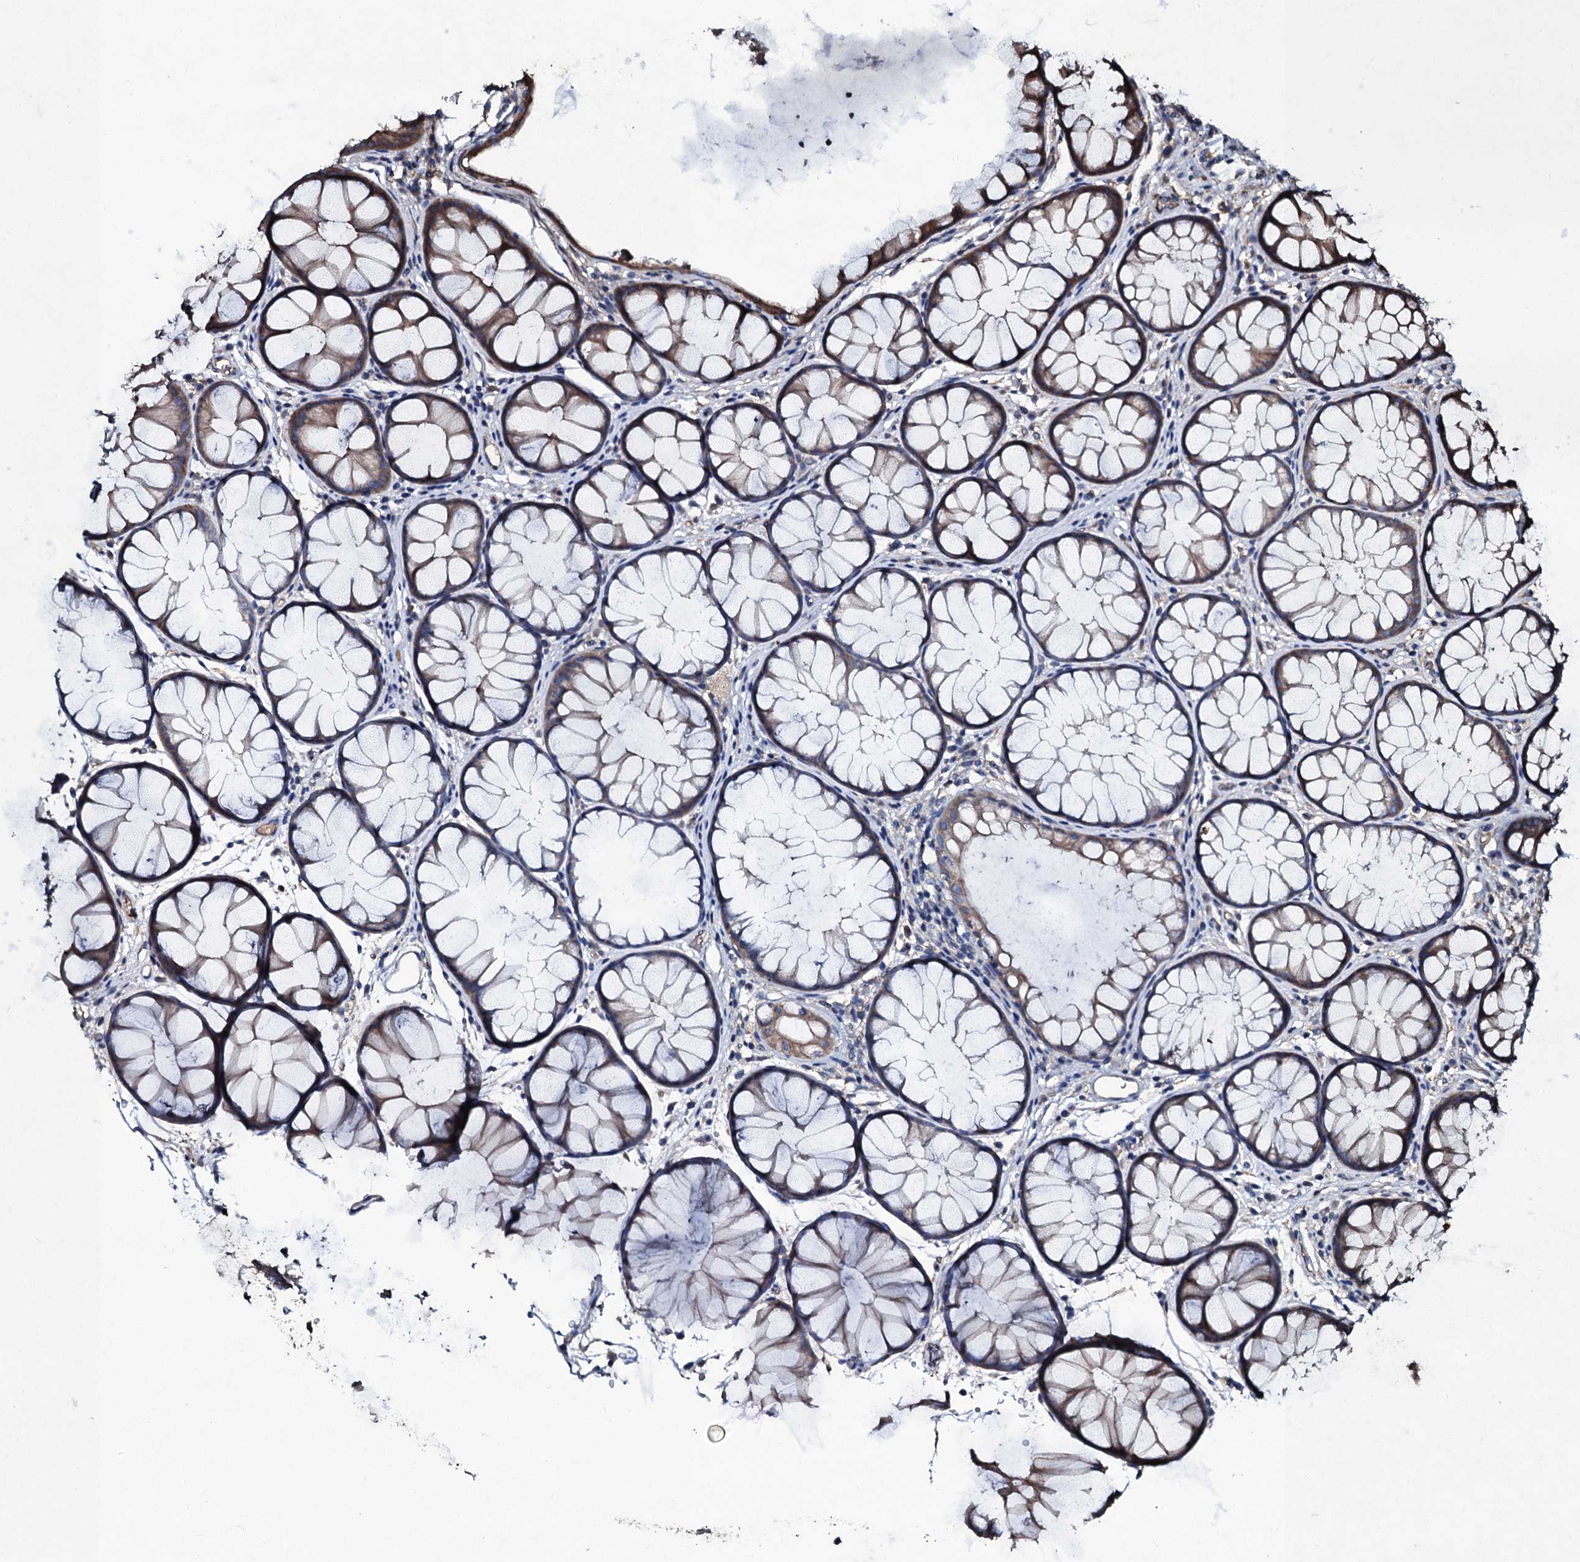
{"staining": {"intensity": "moderate", "quantity": ">75%", "location": "cytoplasmic/membranous"}, "tissue": "colon", "cell_type": "Glandular cells", "image_type": "normal", "snomed": [{"axis": "morphology", "description": "Normal tissue, NOS"}, {"axis": "topography", "description": "Colon"}], "caption": "Immunohistochemistry image of benign colon: colon stained using immunohistochemistry reveals medium levels of moderate protein expression localized specifically in the cytoplasmic/membranous of glandular cells, appearing as a cytoplasmic/membranous brown color.", "gene": "DMAC2", "patient": {"sex": "female", "age": 82}}